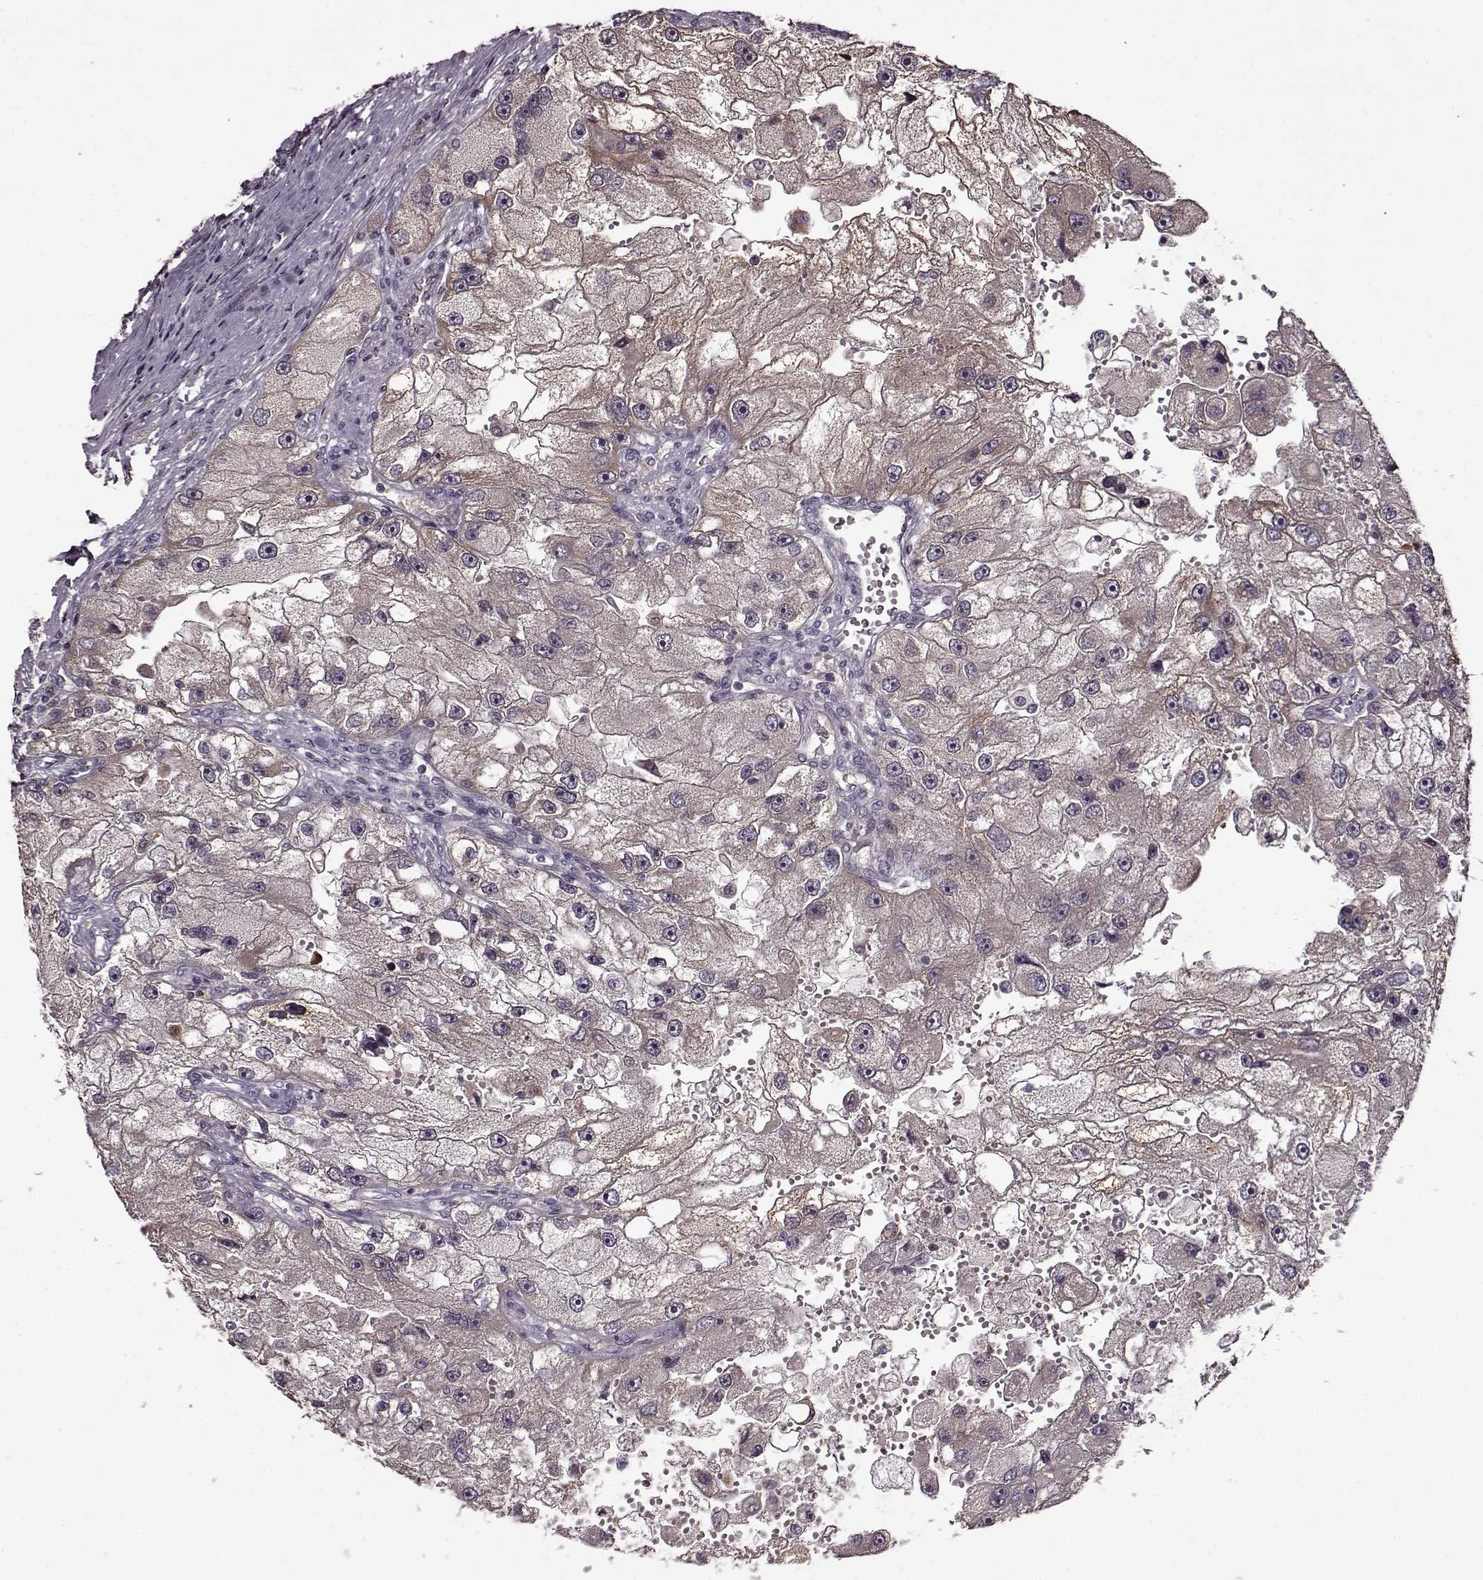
{"staining": {"intensity": "weak", "quantity": ">75%", "location": "cytoplasmic/membranous"}, "tissue": "renal cancer", "cell_type": "Tumor cells", "image_type": "cancer", "snomed": [{"axis": "morphology", "description": "Adenocarcinoma, NOS"}, {"axis": "topography", "description": "Kidney"}], "caption": "Immunohistochemical staining of renal adenocarcinoma exhibits low levels of weak cytoplasmic/membranous expression in about >75% of tumor cells.", "gene": "MAIP1", "patient": {"sex": "male", "age": 63}}